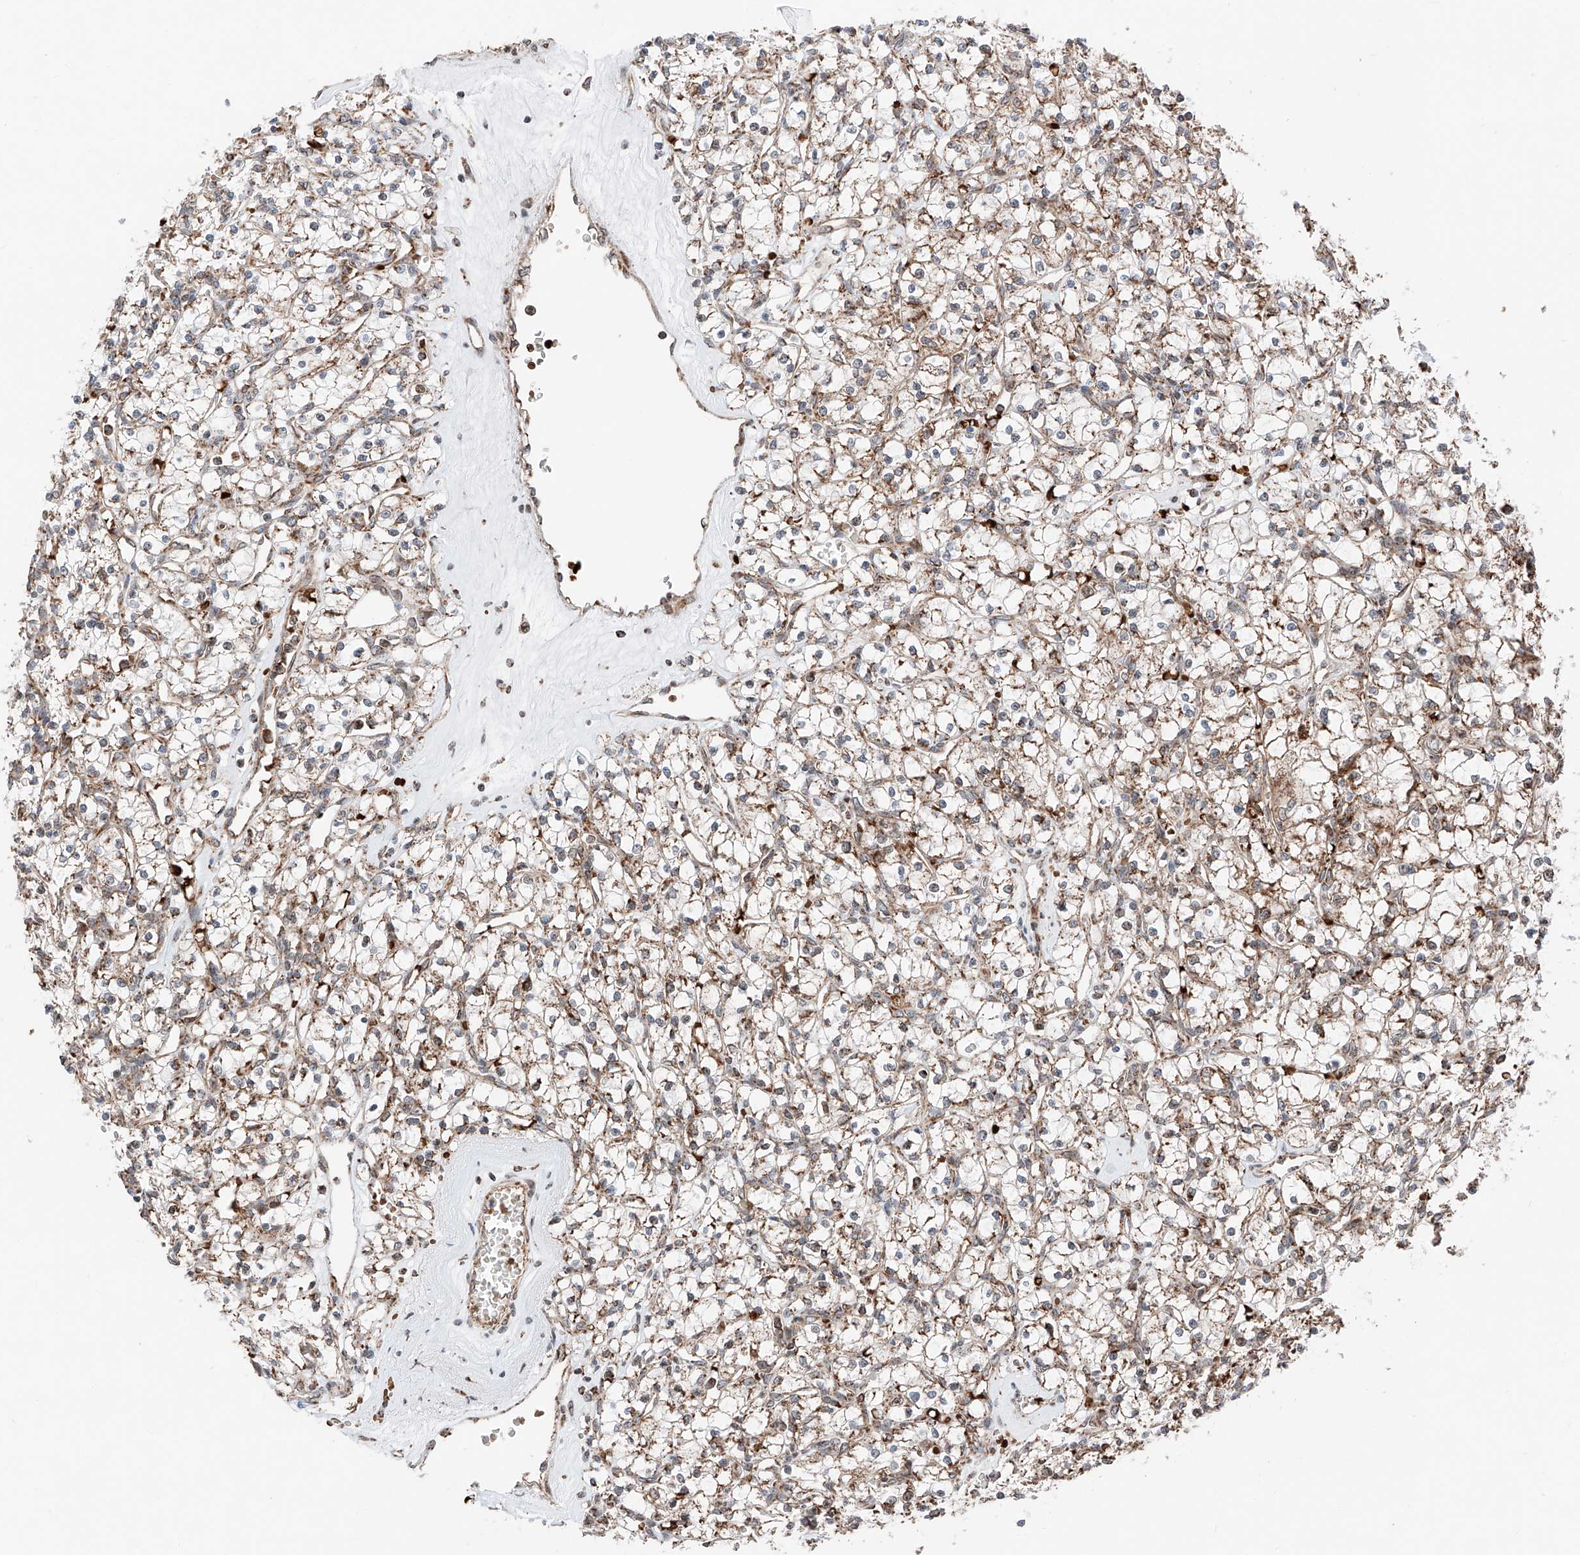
{"staining": {"intensity": "moderate", "quantity": ">75%", "location": "cytoplasmic/membranous"}, "tissue": "renal cancer", "cell_type": "Tumor cells", "image_type": "cancer", "snomed": [{"axis": "morphology", "description": "Adenocarcinoma, NOS"}, {"axis": "topography", "description": "Kidney"}], "caption": "The histopathology image reveals staining of renal cancer, revealing moderate cytoplasmic/membranous protein staining (brown color) within tumor cells.", "gene": "ZSCAN29", "patient": {"sex": "female", "age": 59}}